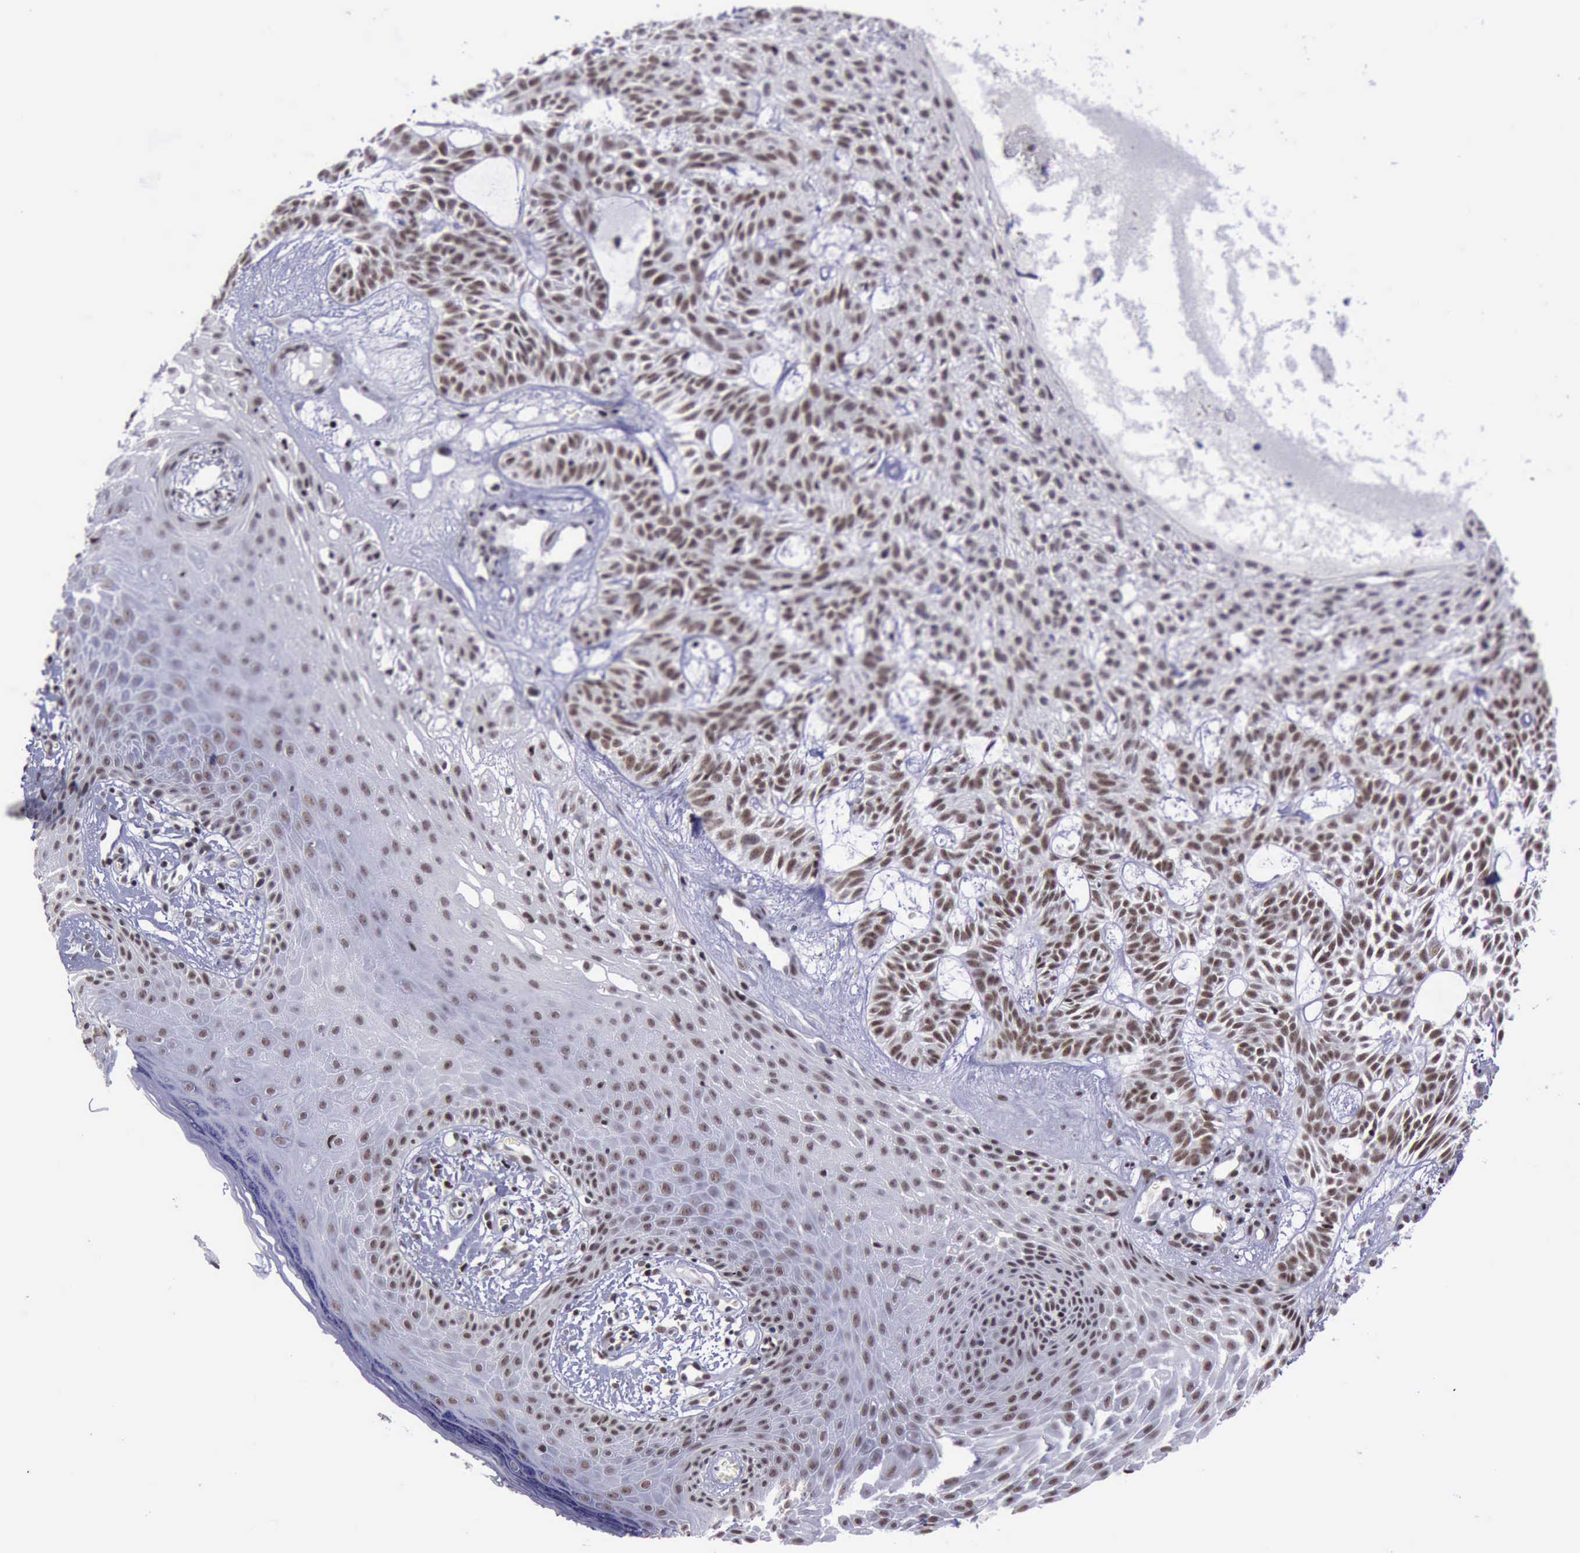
{"staining": {"intensity": "moderate", "quantity": ">75%", "location": "nuclear"}, "tissue": "skin cancer", "cell_type": "Tumor cells", "image_type": "cancer", "snomed": [{"axis": "morphology", "description": "Basal cell carcinoma"}, {"axis": "topography", "description": "Skin"}], "caption": "This image demonstrates immunohistochemistry (IHC) staining of human skin cancer (basal cell carcinoma), with medium moderate nuclear positivity in approximately >75% of tumor cells.", "gene": "YY1", "patient": {"sex": "male", "age": 75}}